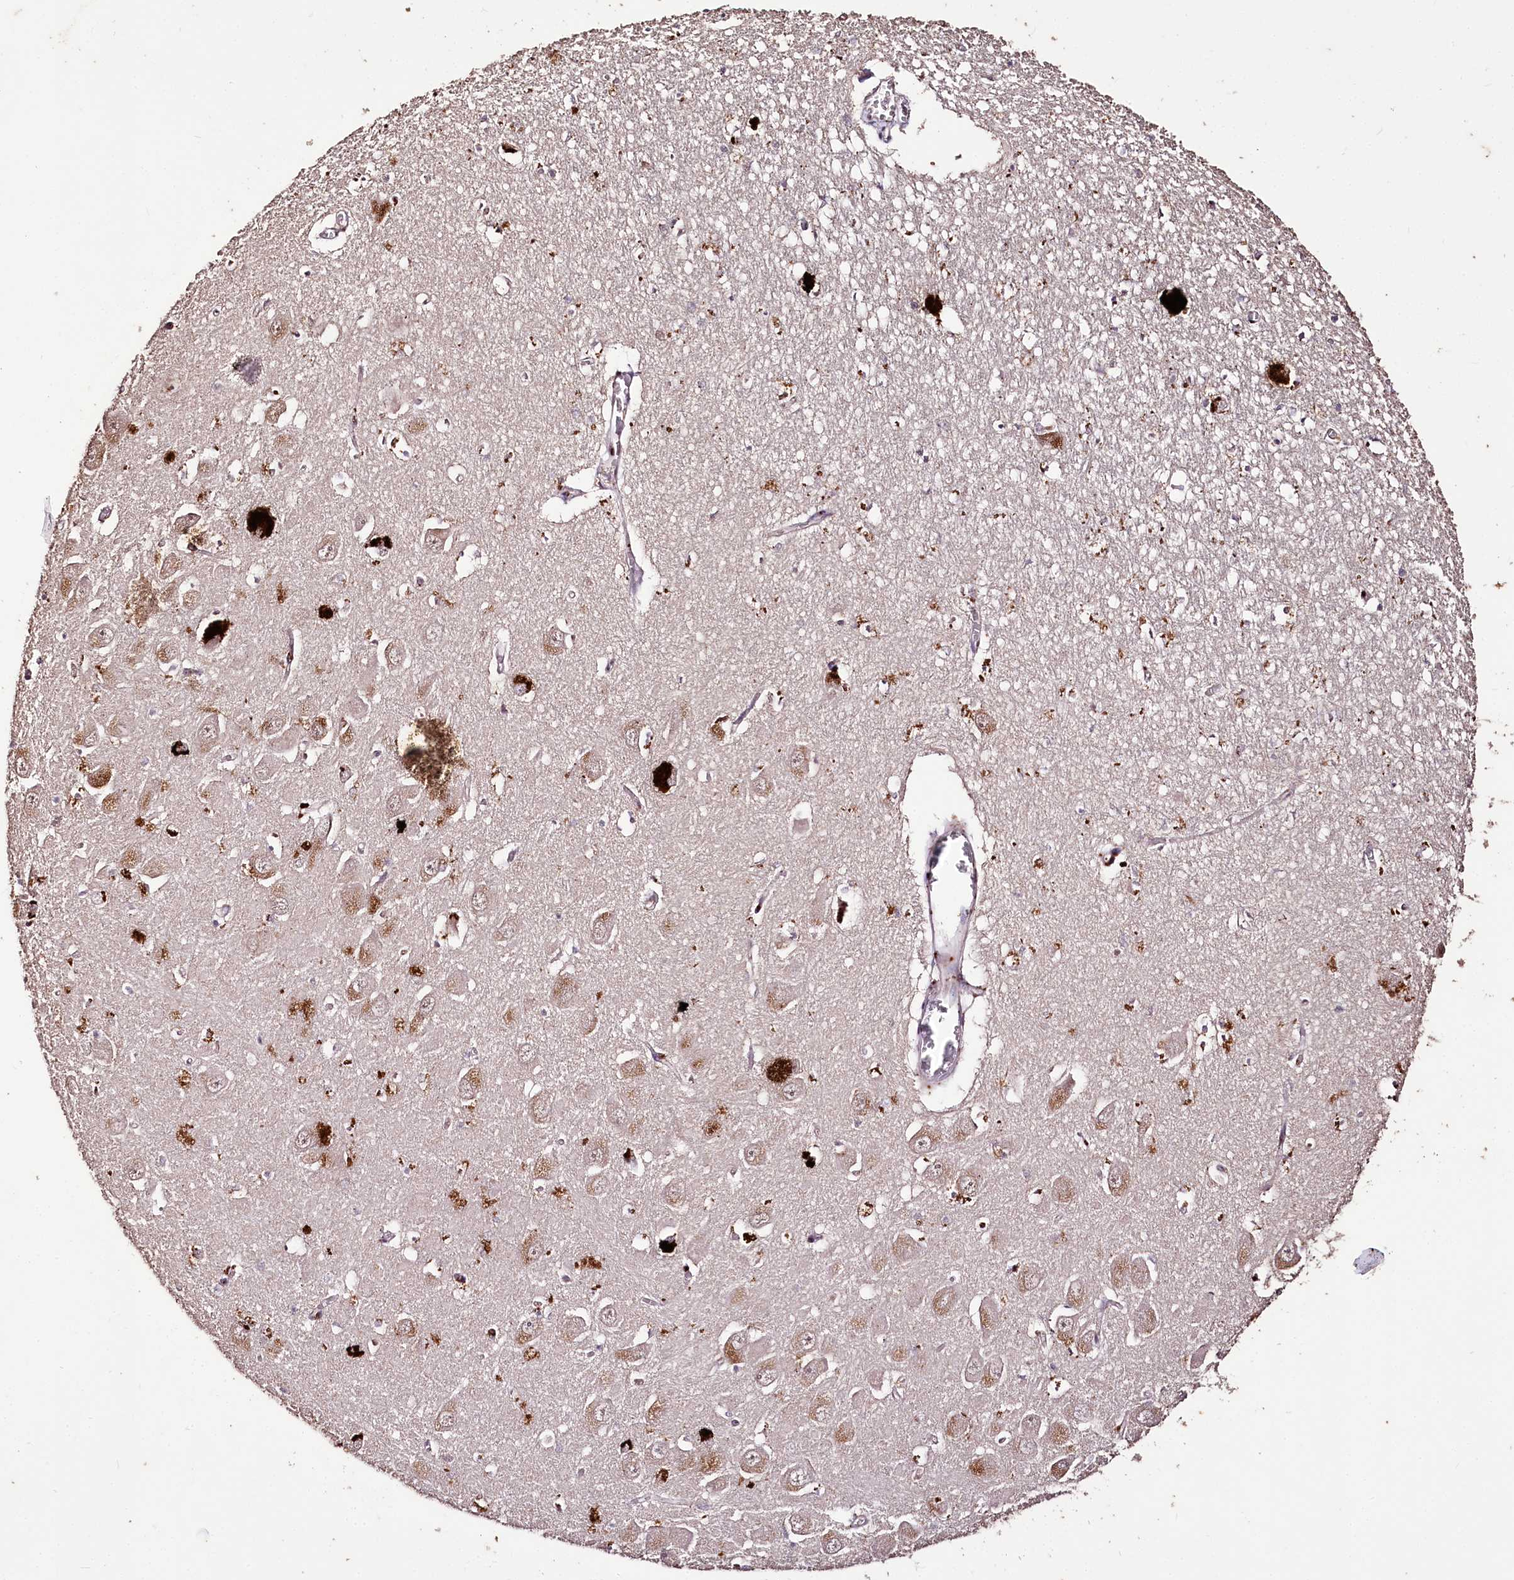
{"staining": {"intensity": "weak", "quantity": "<25%", "location": "nuclear"}, "tissue": "hippocampus", "cell_type": "Glial cells", "image_type": "normal", "snomed": [{"axis": "morphology", "description": "Normal tissue, NOS"}, {"axis": "topography", "description": "Hippocampus"}], "caption": "This histopathology image is of unremarkable hippocampus stained with immunohistochemistry to label a protein in brown with the nuclei are counter-stained blue. There is no positivity in glial cells.", "gene": "CARD19", "patient": {"sex": "male", "age": 70}}